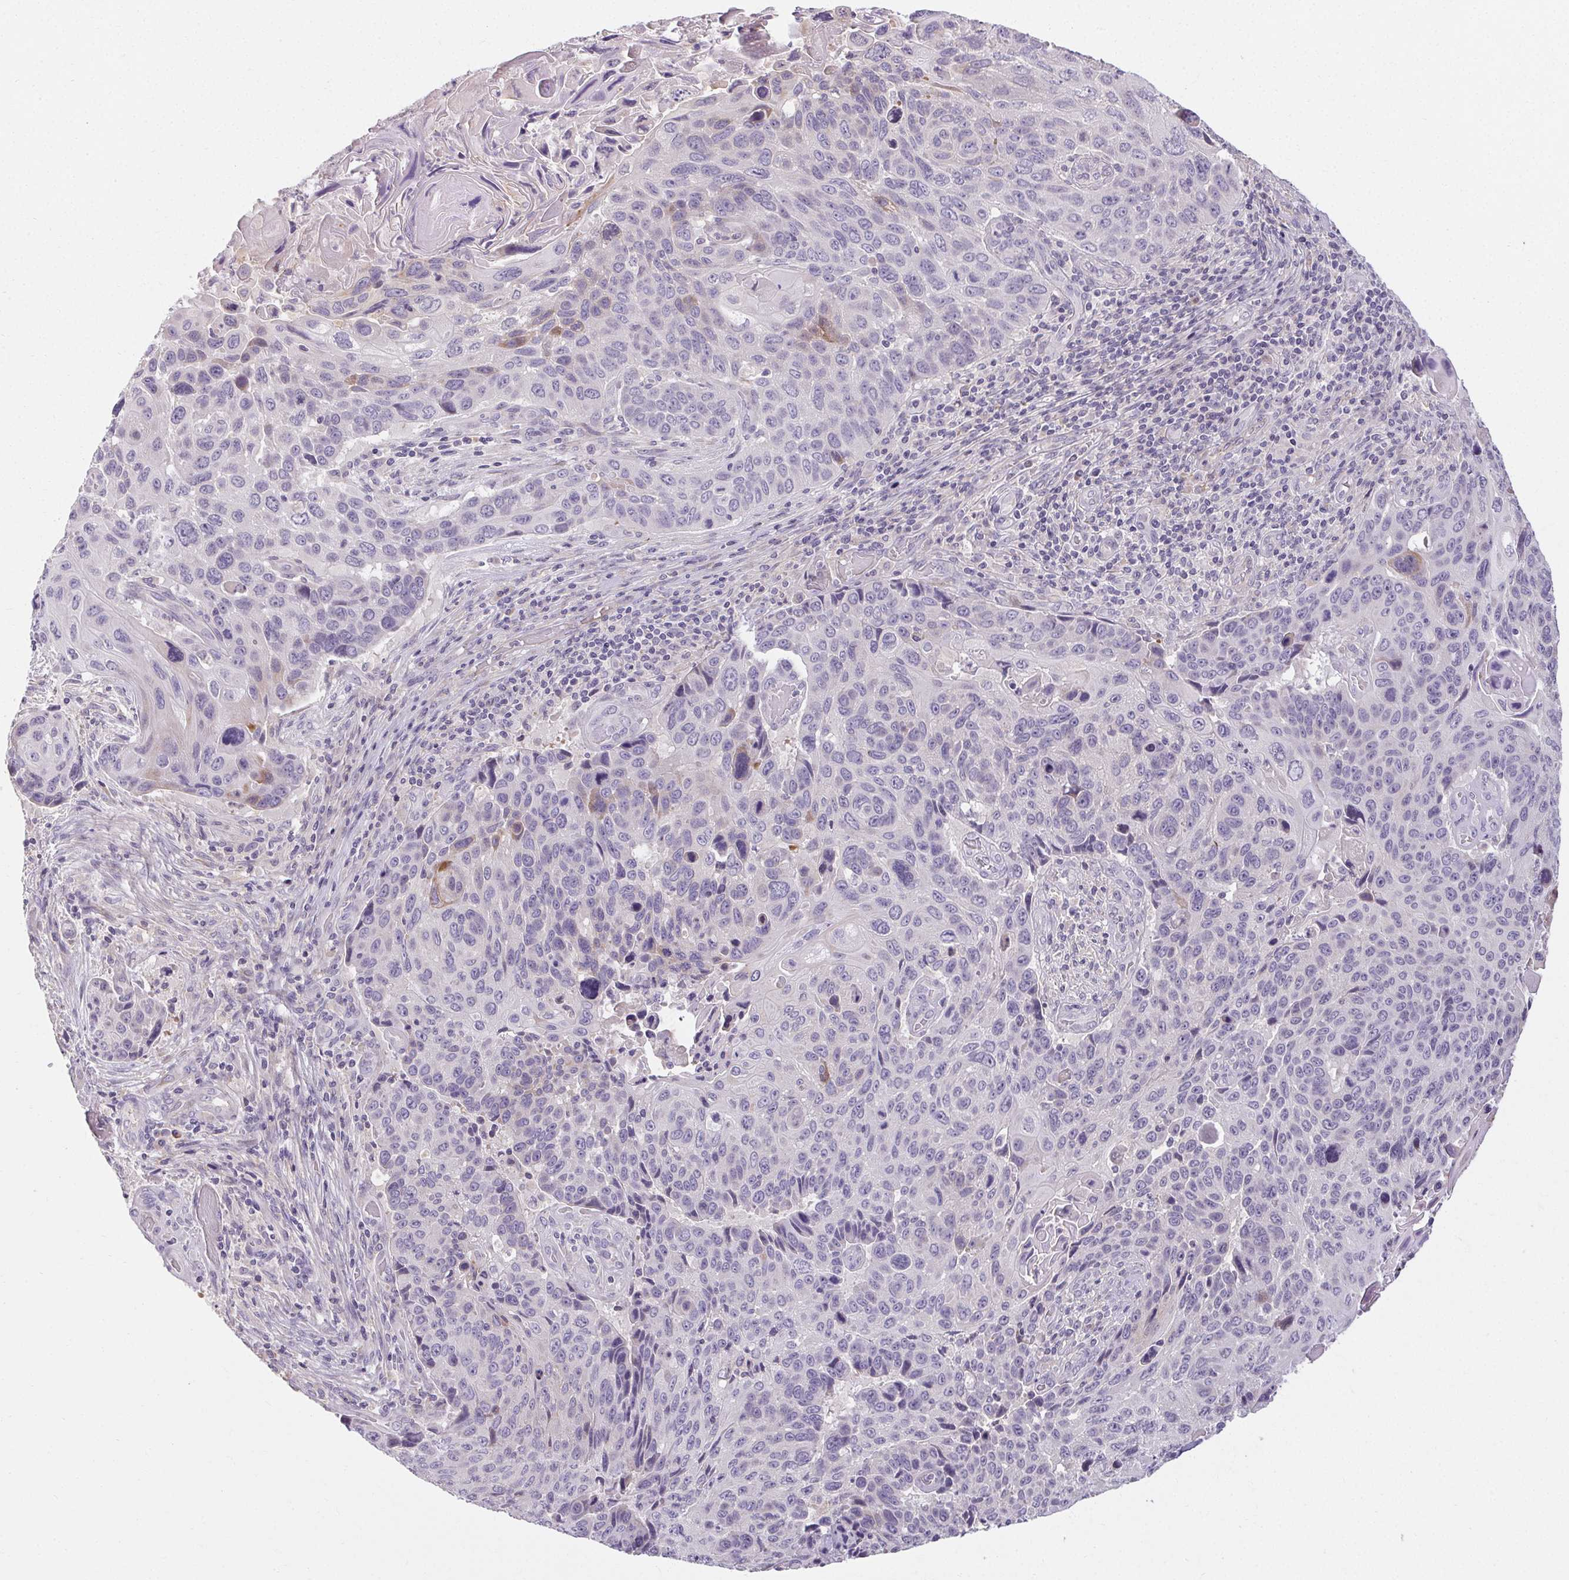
{"staining": {"intensity": "negative", "quantity": "none", "location": "none"}, "tissue": "lung cancer", "cell_type": "Tumor cells", "image_type": "cancer", "snomed": [{"axis": "morphology", "description": "Squamous cell carcinoma, NOS"}, {"axis": "topography", "description": "Lung"}], "caption": "Photomicrograph shows no protein positivity in tumor cells of lung cancer (squamous cell carcinoma) tissue. The staining was performed using DAB (3,3'-diaminobenzidine) to visualize the protein expression in brown, while the nuclei were stained in blue with hematoxylin (Magnification: 20x).", "gene": "TMEM52B", "patient": {"sex": "male", "age": 68}}